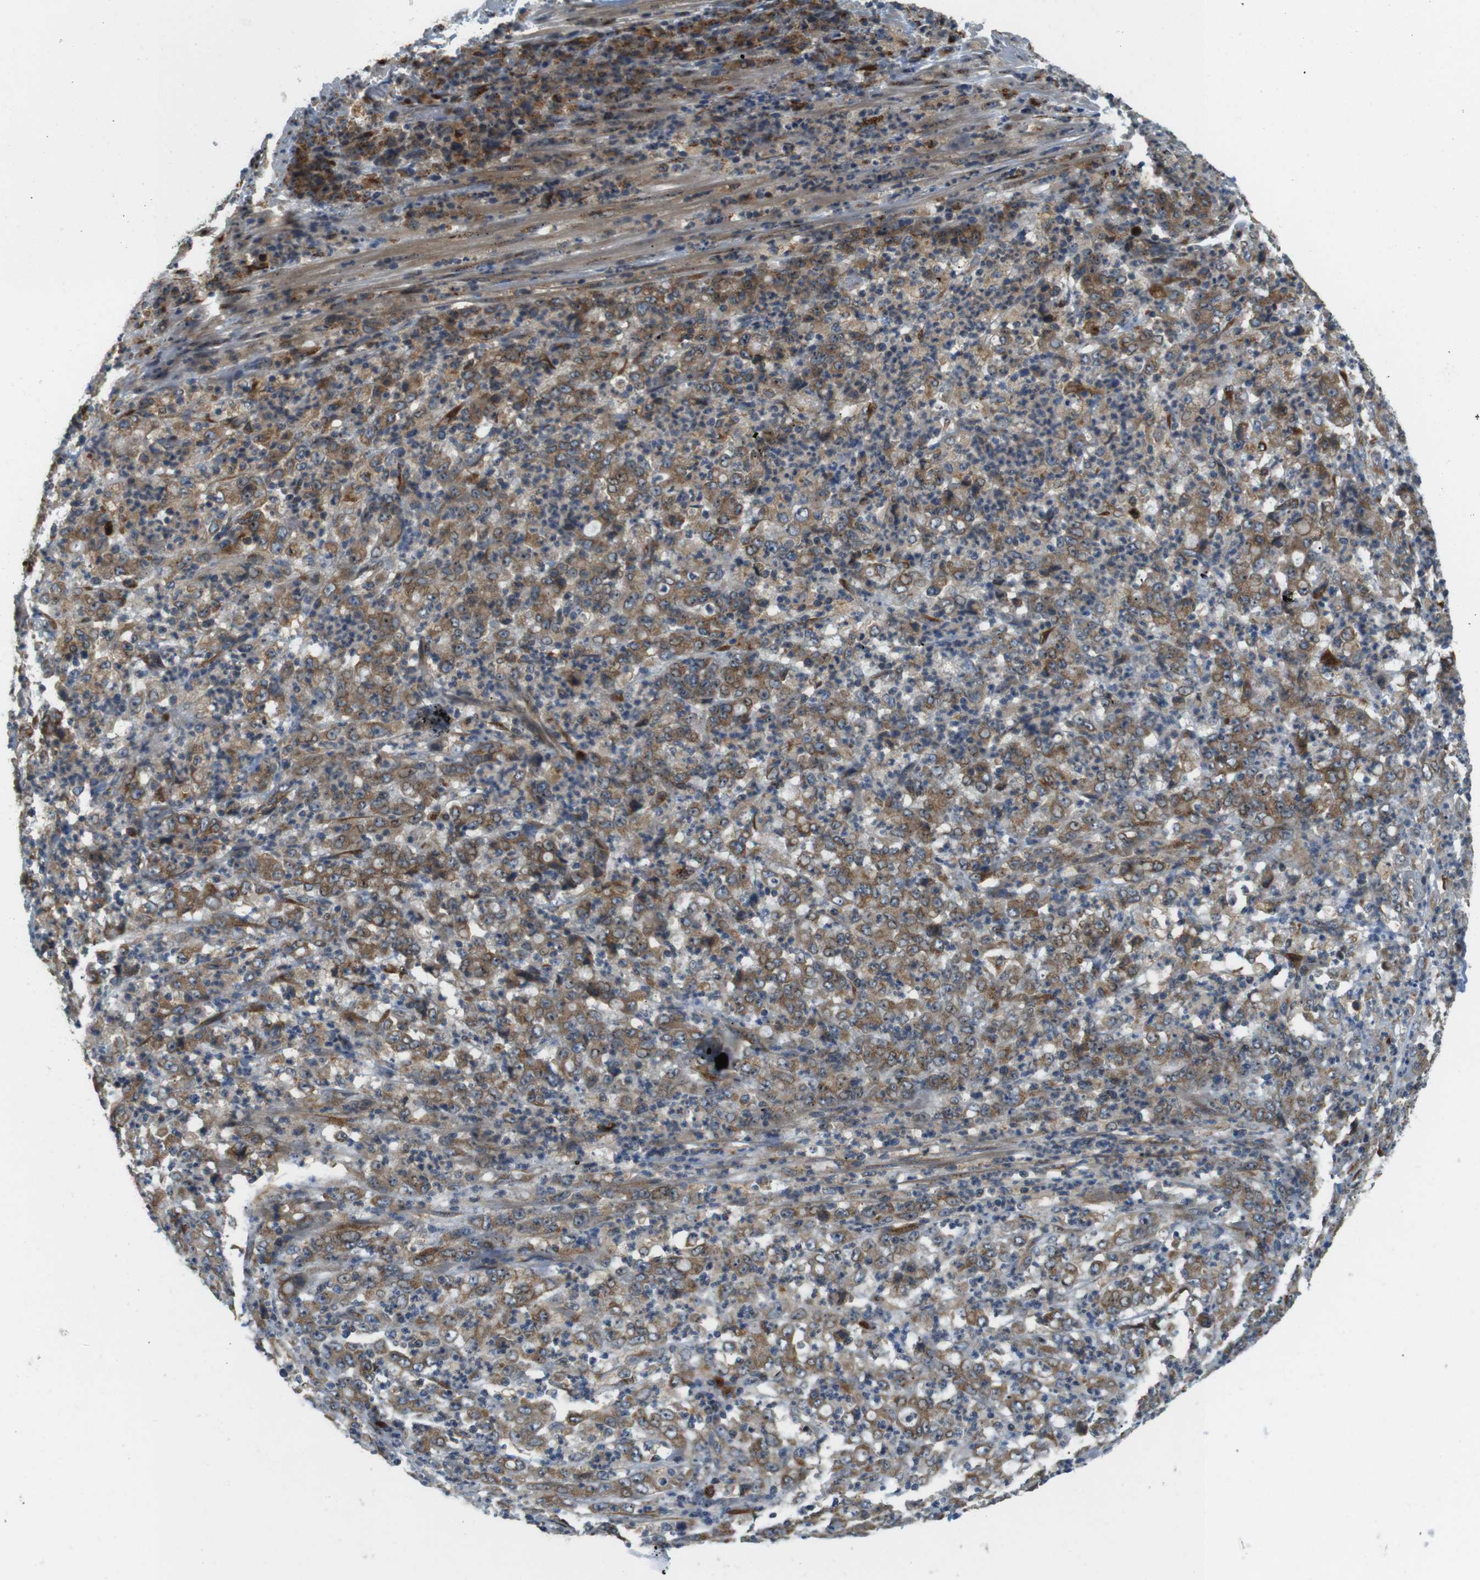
{"staining": {"intensity": "moderate", "quantity": ">75%", "location": "cytoplasmic/membranous"}, "tissue": "stomach cancer", "cell_type": "Tumor cells", "image_type": "cancer", "snomed": [{"axis": "morphology", "description": "Adenocarcinoma, NOS"}, {"axis": "topography", "description": "Stomach, lower"}], "caption": "Immunohistochemistry (DAB) staining of adenocarcinoma (stomach) reveals moderate cytoplasmic/membranous protein expression in about >75% of tumor cells.", "gene": "TMEM143", "patient": {"sex": "female", "age": 71}}